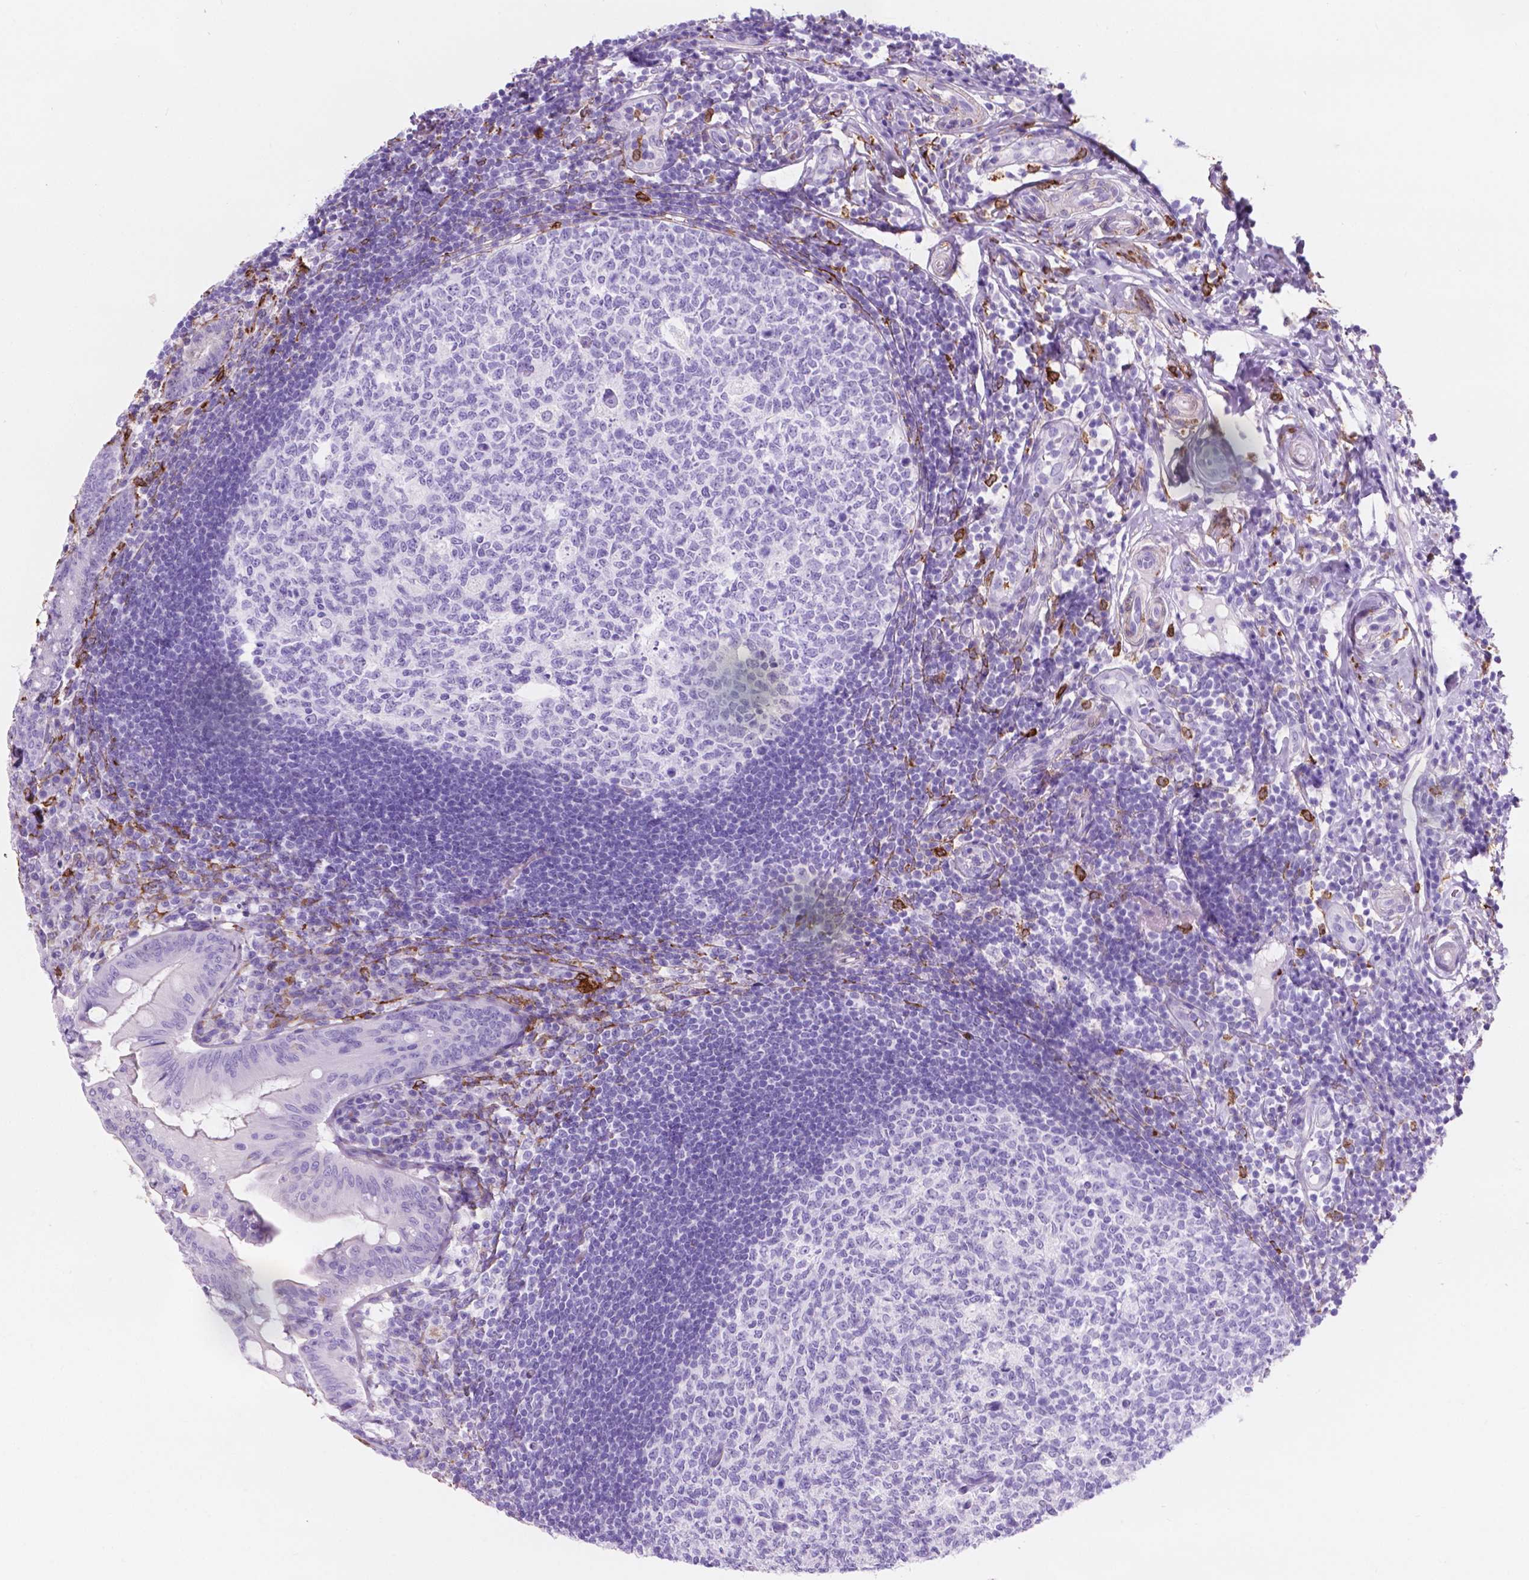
{"staining": {"intensity": "strong", "quantity": "<25%", "location": "cytoplasmic/membranous"}, "tissue": "appendix", "cell_type": "Glandular cells", "image_type": "normal", "snomed": [{"axis": "morphology", "description": "Normal tissue, NOS"}, {"axis": "morphology", "description": "Inflammation, NOS"}, {"axis": "topography", "description": "Appendix"}], "caption": "Human appendix stained with a brown dye displays strong cytoplasmic/membranous positive staining in approximately <25% of glandular cells.", "gene": "MACF1", "patient": {"sex": "male", "age": 16}}